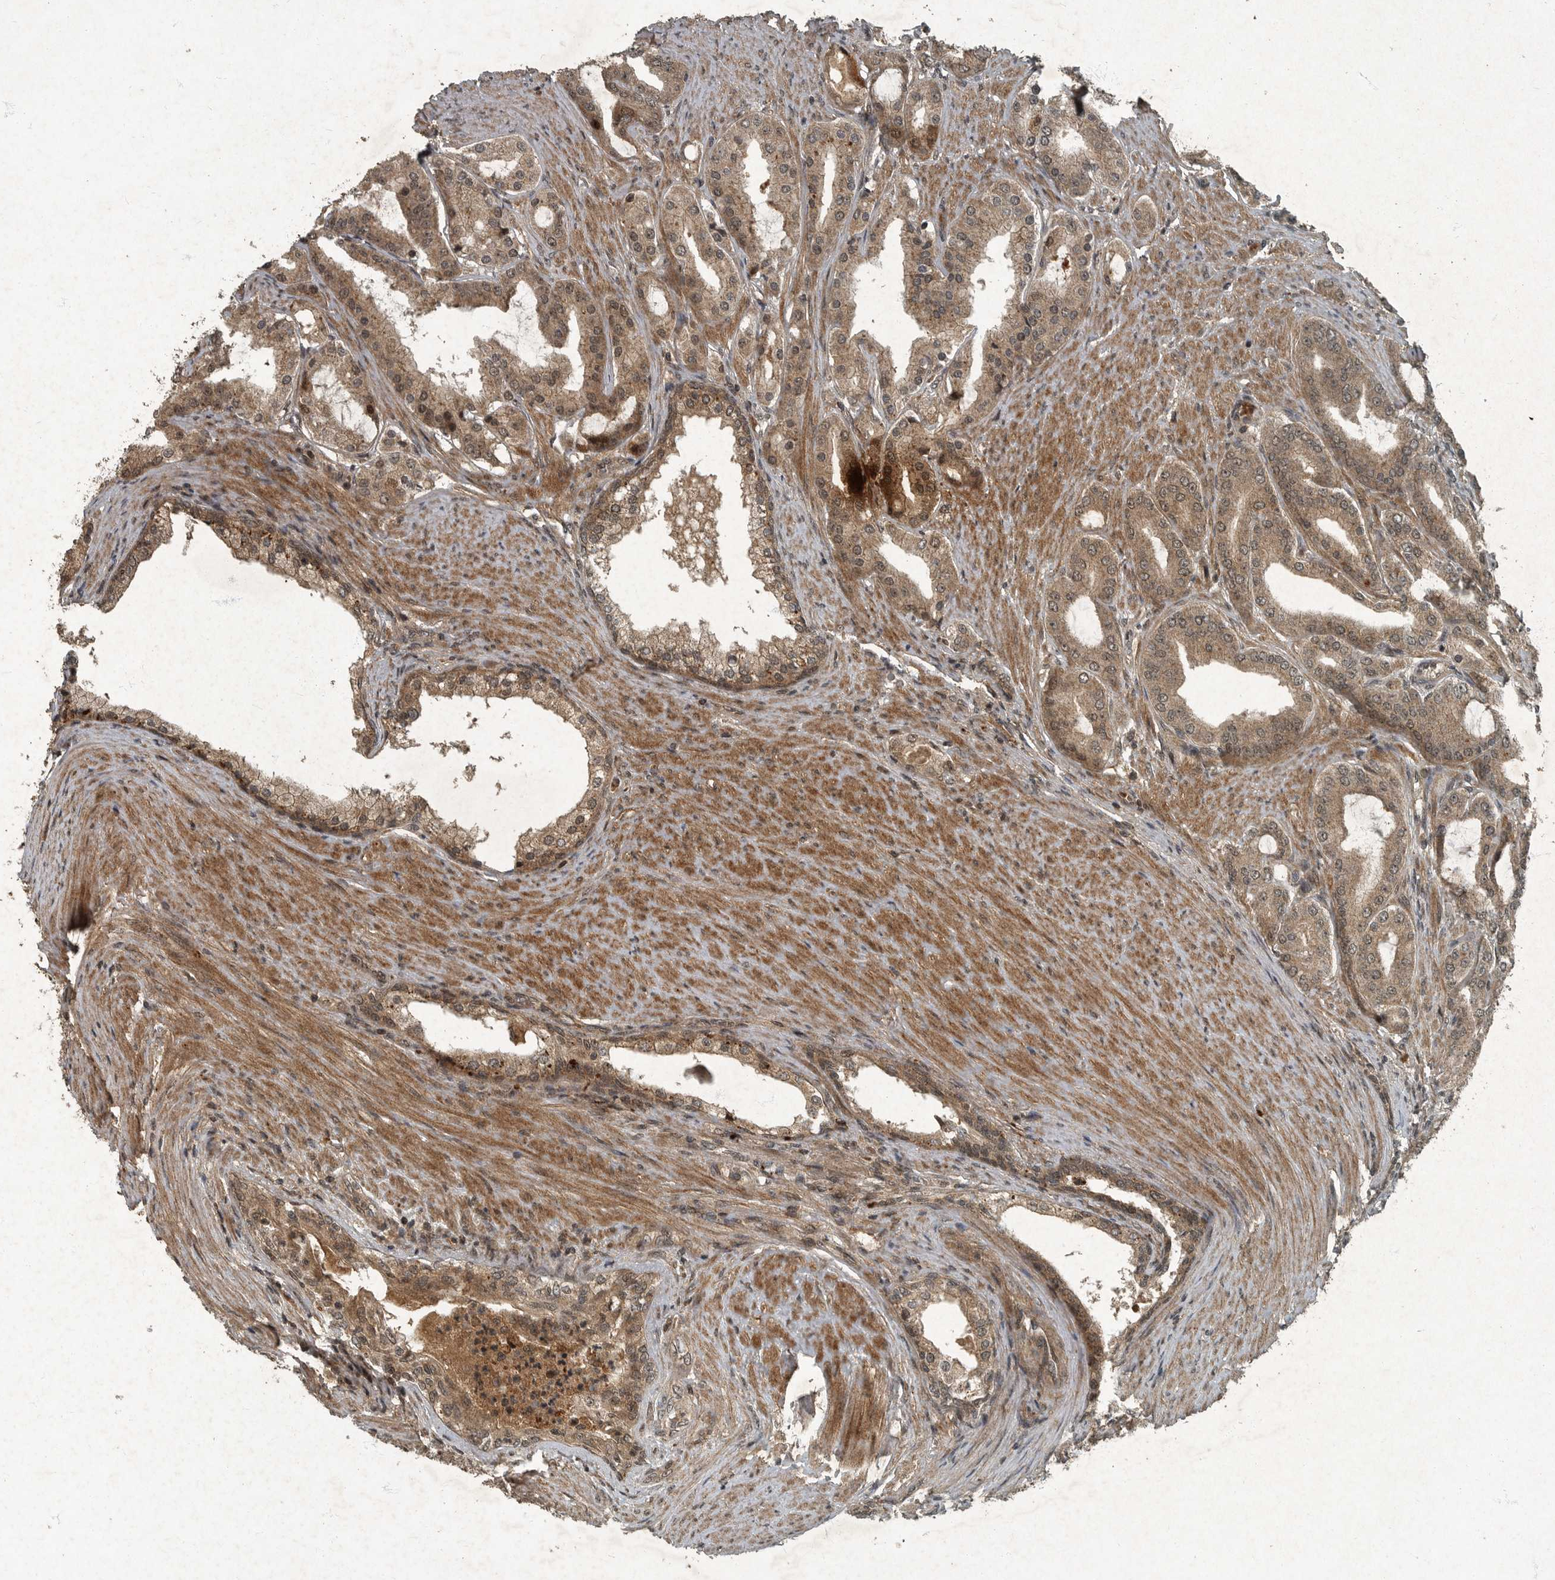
{"staining": {"intensity": "moderate", "quantity": ">75%", "location": "cytoplasmic/membranous"}, "tissue": "prostate cancer", "cell_type": "Tumor cells", "image_type": "cancer", "snomed": [{"axis": "morphology", "description": "Adenocarcinoma, High grade"}, {"axis": "topography", "description": "Prostate"}], "caption": "Immunohistochemistry (DAB) staining of prostate cancer displays moderate cytoplasmic/membranous protein expression in approximately >75% of tumor cells.", "gene": "FOXO1", "patient": {"sex": "male", "age": 60}}